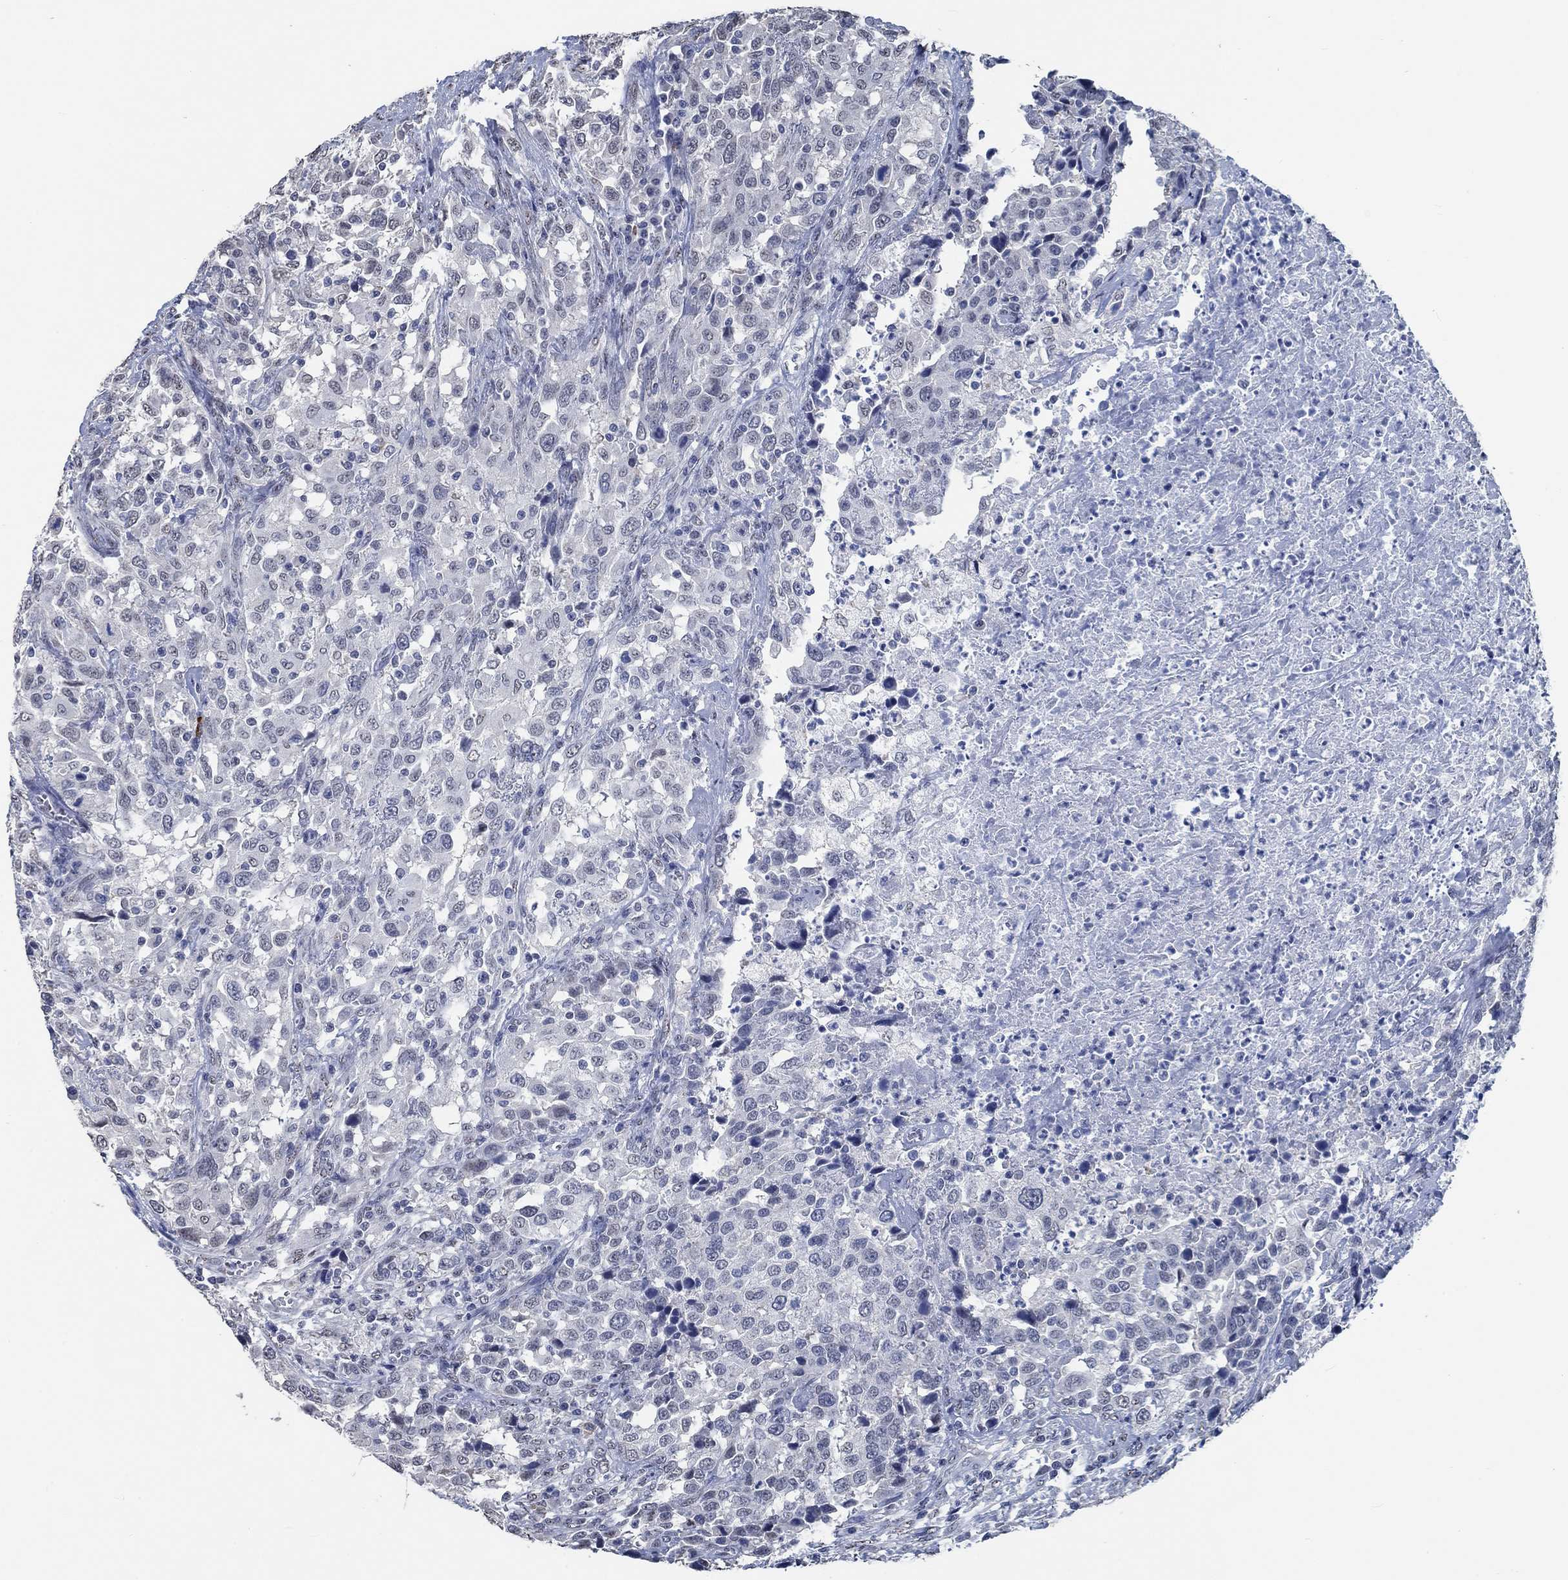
{"staining": {"intensity": "negative", "quantity": "none", "location": "none"}, "tissue": "urothelial cancer", "cell_type": "Tumor cells", "image_type": "cancer", "snomed": [{"axis": "morphology", "description": "Urothelial carcinoma, NOS"}, {"axis": "morphology", "description": "Urothelial carcinoma, High grade"}, {"axis": "topography", "description": "Urinary bladder"}], "caption": "Transitional cell carcinoma was stained to show a protein in brown. There is no significant positivity in tumor cells.", "gene": "OBSCN", "patient": {"sex": "female", "age": 64}}